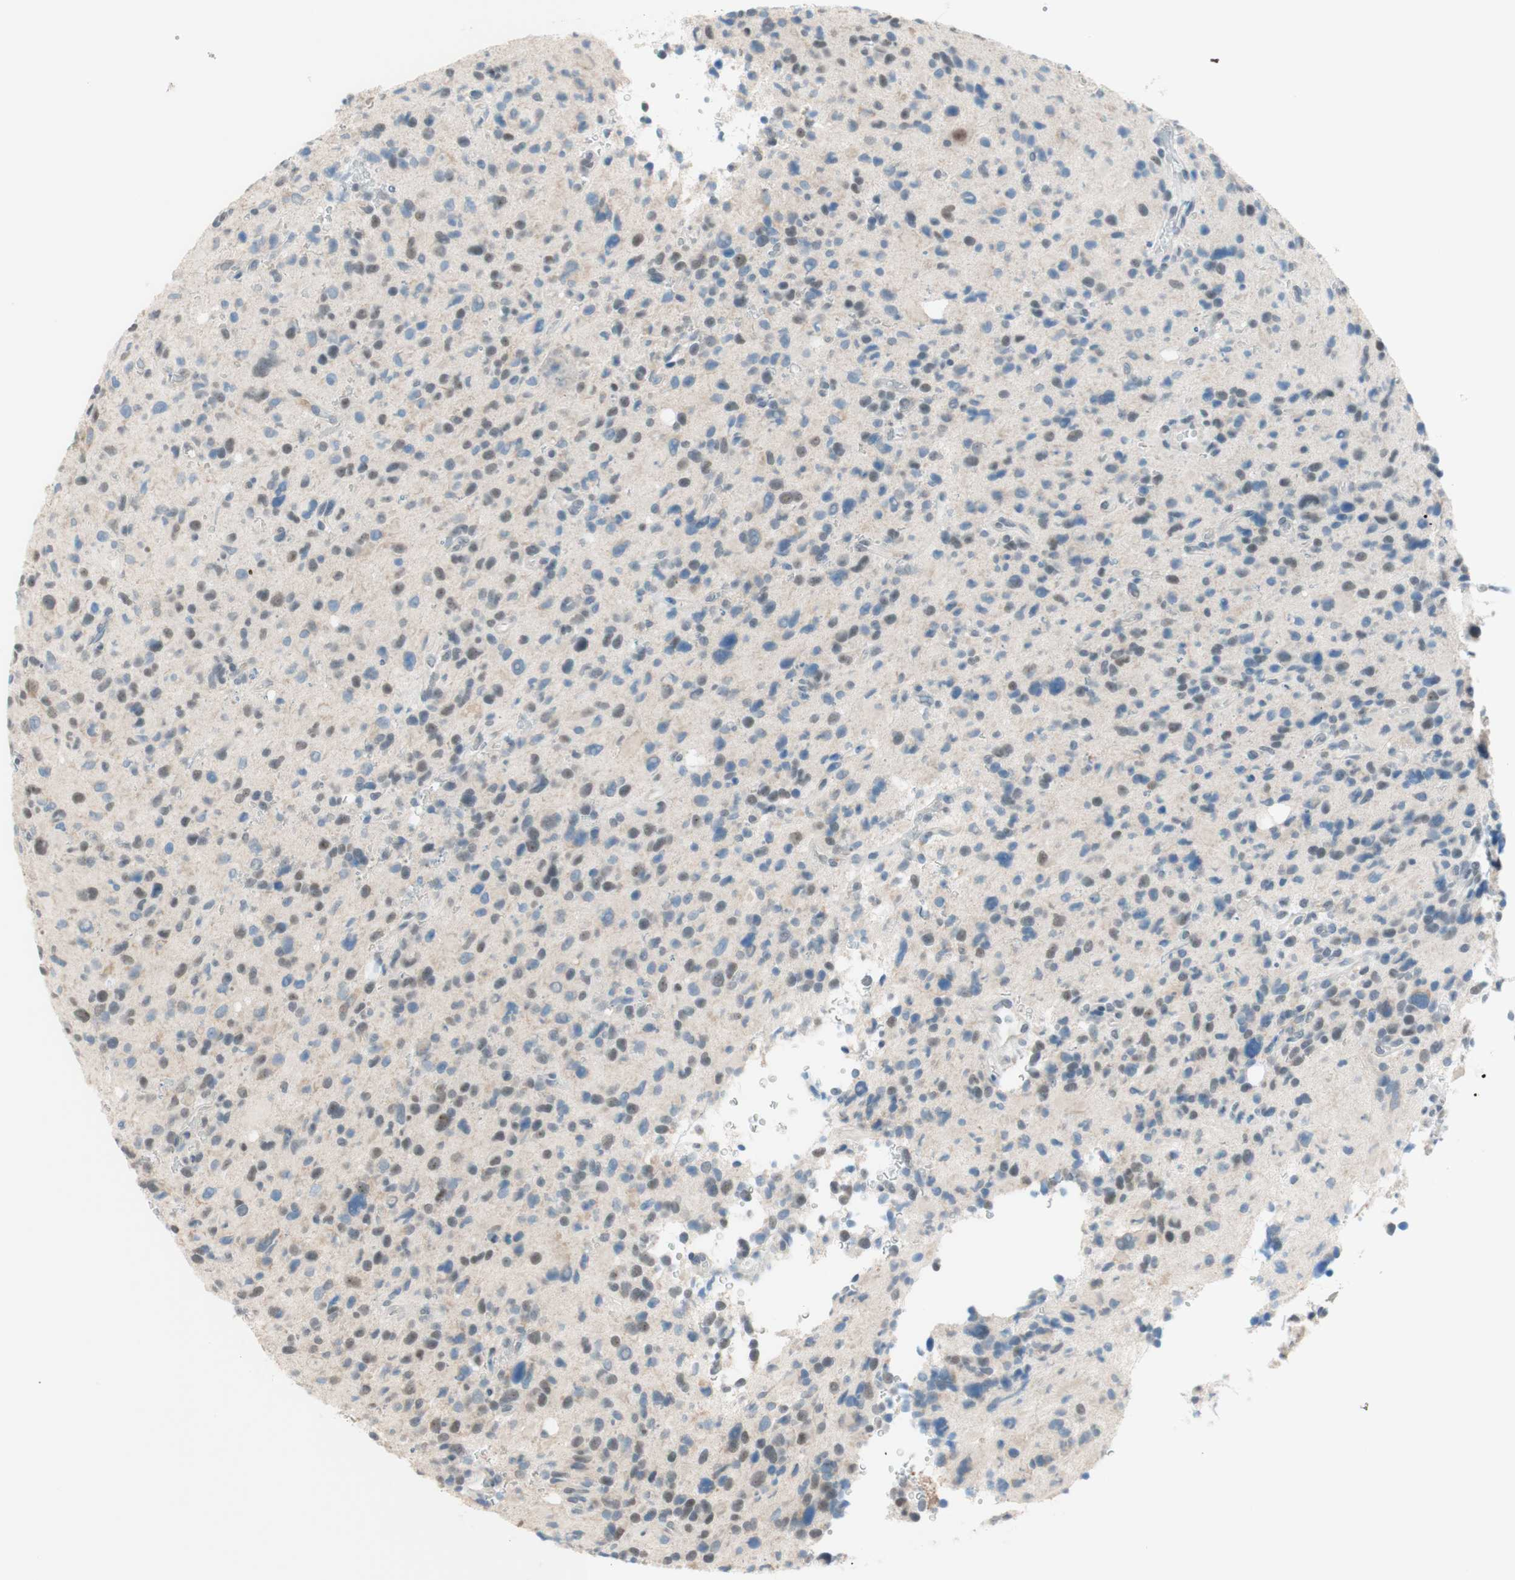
{"staining": {"intensity": "weak", "quantity": "25%-75%", "location": "nuclear"}, "tissue": "glioma", "cell_type": "Tumor cells", "image_type": "cancer", "snomed": [{"axis": "morphology", "description": "Glioma, malignant, High grade"}, {"axis": "topography", "description": "Brain"}], "caption": "The micrograph shows a brown stain indicating the presence of a protein in the nuclear of tumor cells in malignant glioma (high-grade). The protein of interest is shown in brown color, while the nuclei are stained blue.", "gene": "JPH1", "patient": {"sex": "male", "age": 48}}